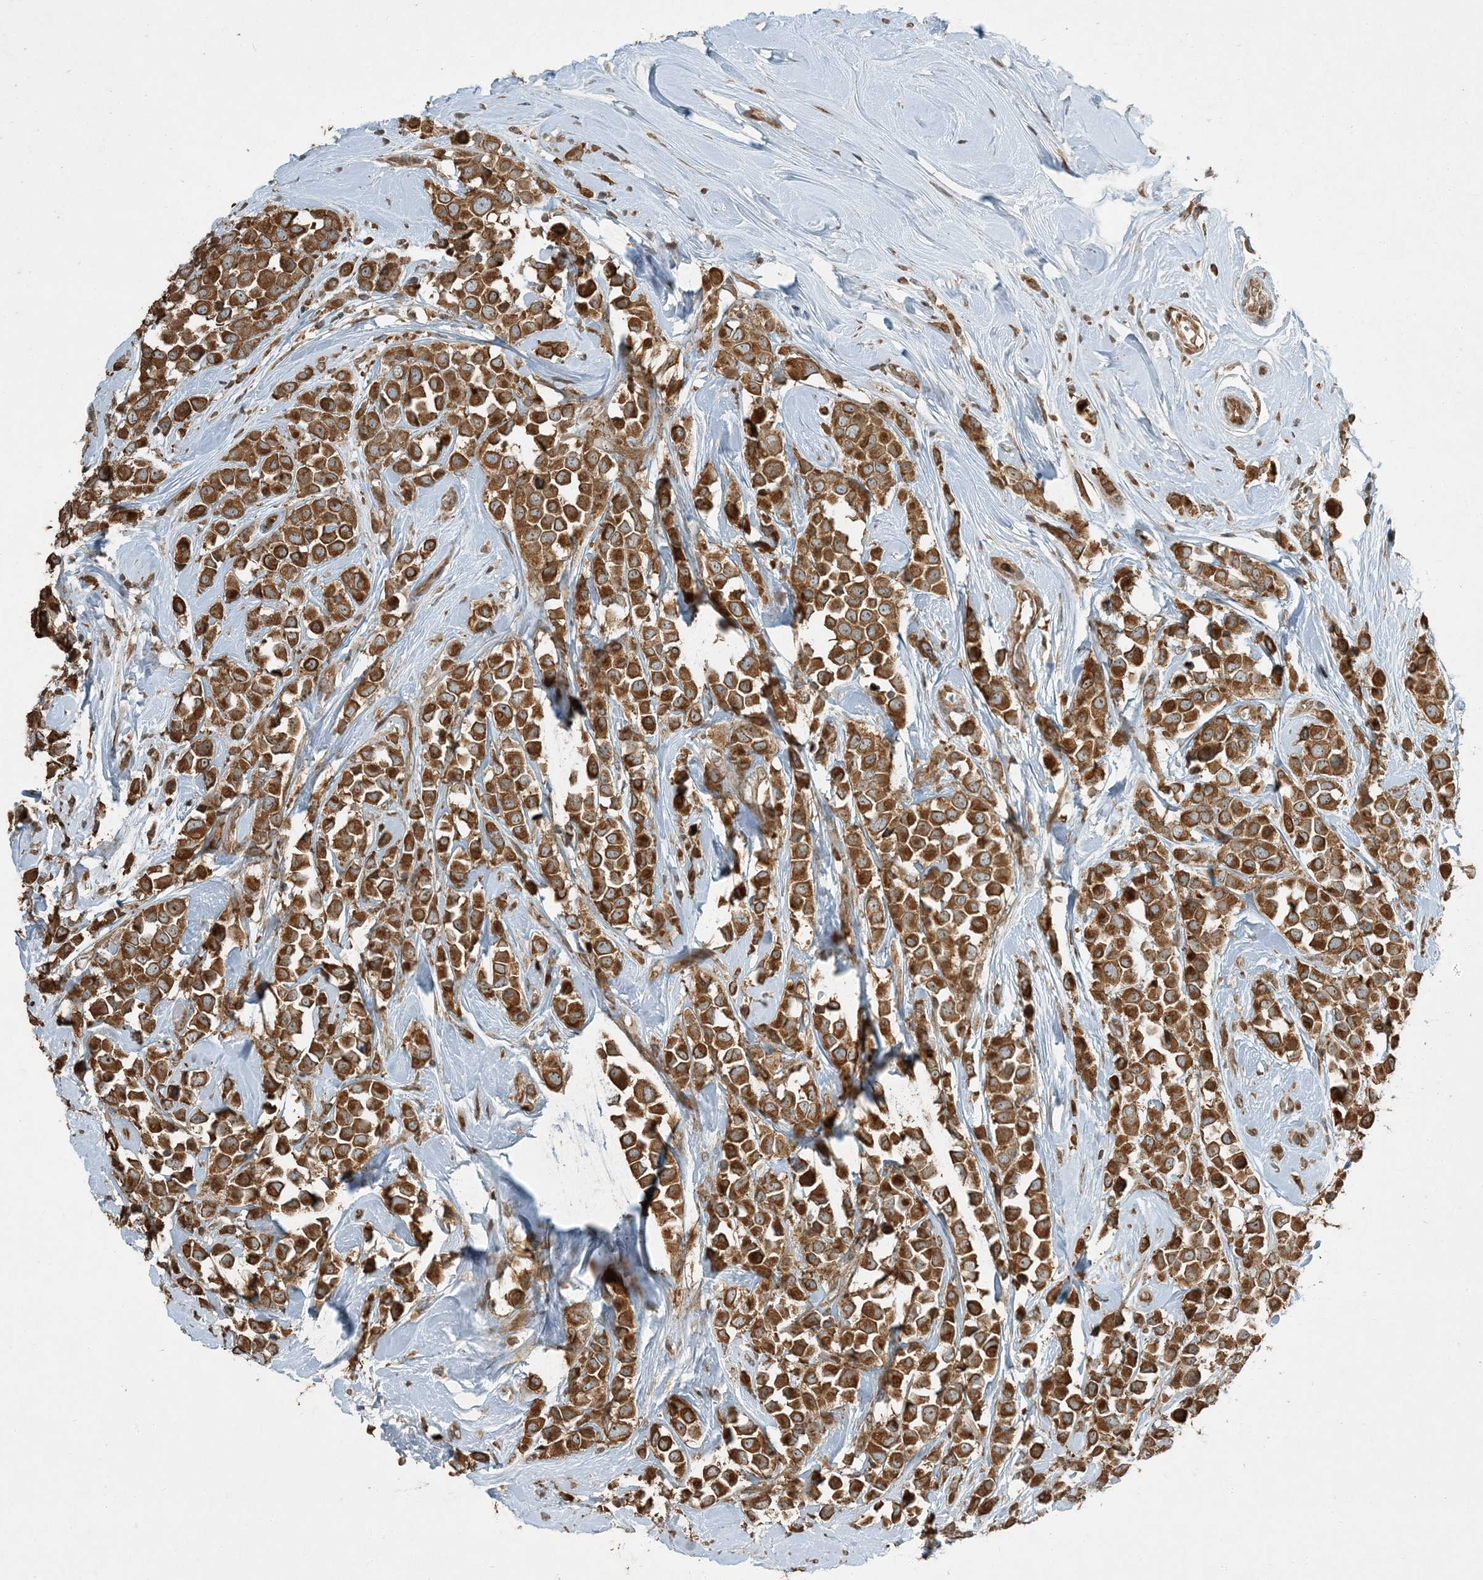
{"staining": {"intensity": "moderate", "quantity": ">75%", "location": "cytoplasmic/membranous"}, "tissue": "breast cancer", "cell_type": "Tumor cells", "image_type": "cancer", "snomed": [{"axis": "morphology", "description": "Duct carcinoma"}, {"axis": "topography", "description": "Breast"}], "caption": "Protein expression analysis of human breast intraductal carcinoma reveals moderate cytoplasmic/membranous expression in about >75% of tumor cells.", "gene": "COMMD8", "patient": {"sex": "female", "age": 61}}